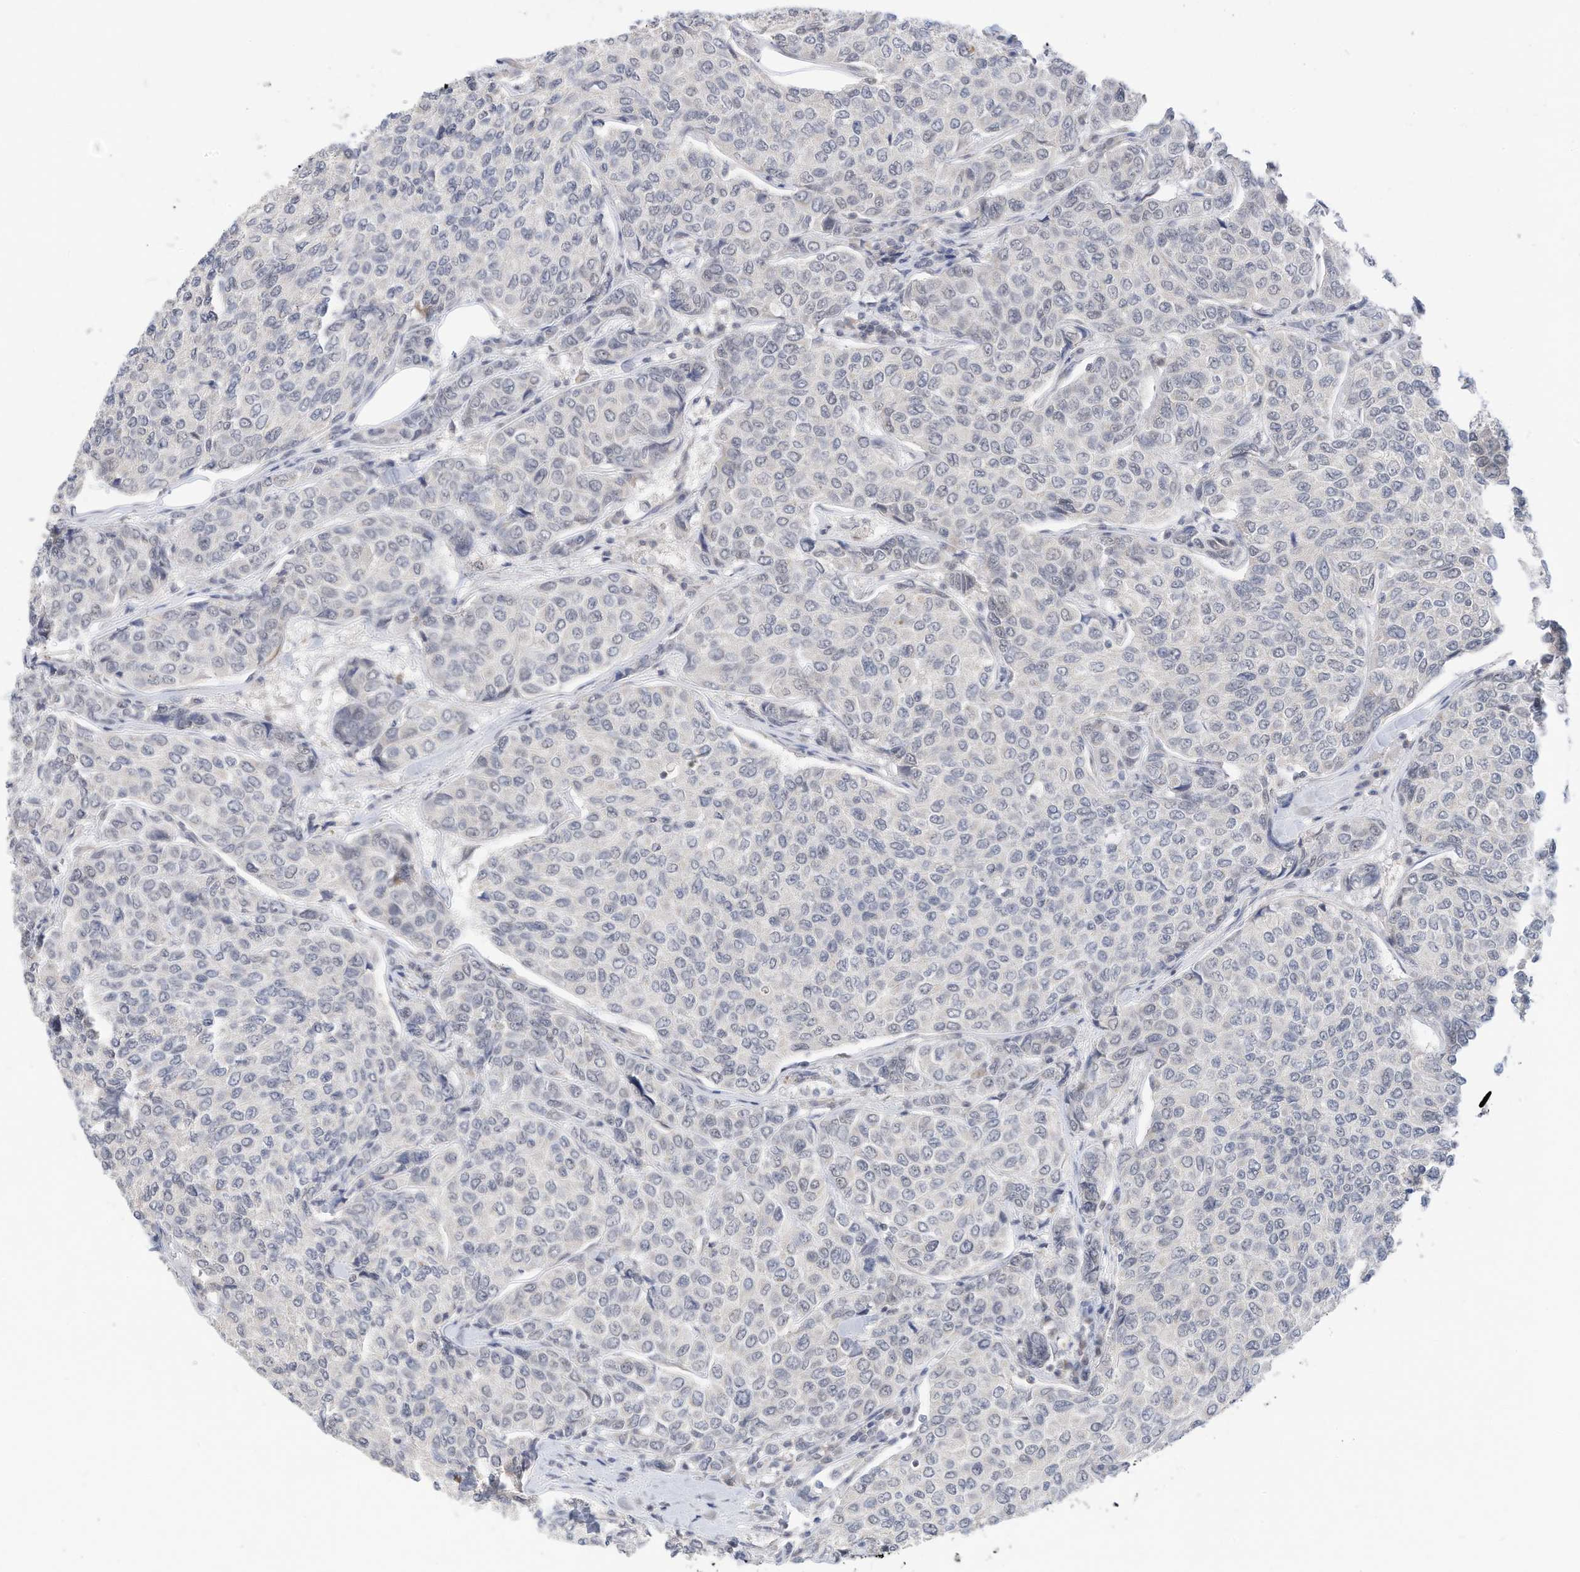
{"staining": {"intensity": "negative", "quantity": "none", "location": "none"}, "tissue": "breast cancer", "cell_type": "Tumor cells", "image_type": "cancer", "snomed": [{"axis": "morphology", "description": "Duct carcinoma"}, {"axis": "topography", "description": "Breast"}], "caption": "An image of human breast cancer is negative for staining in tumor cells.", "gene": "OGT", "patient": {"sex": "female", "age": 55}}